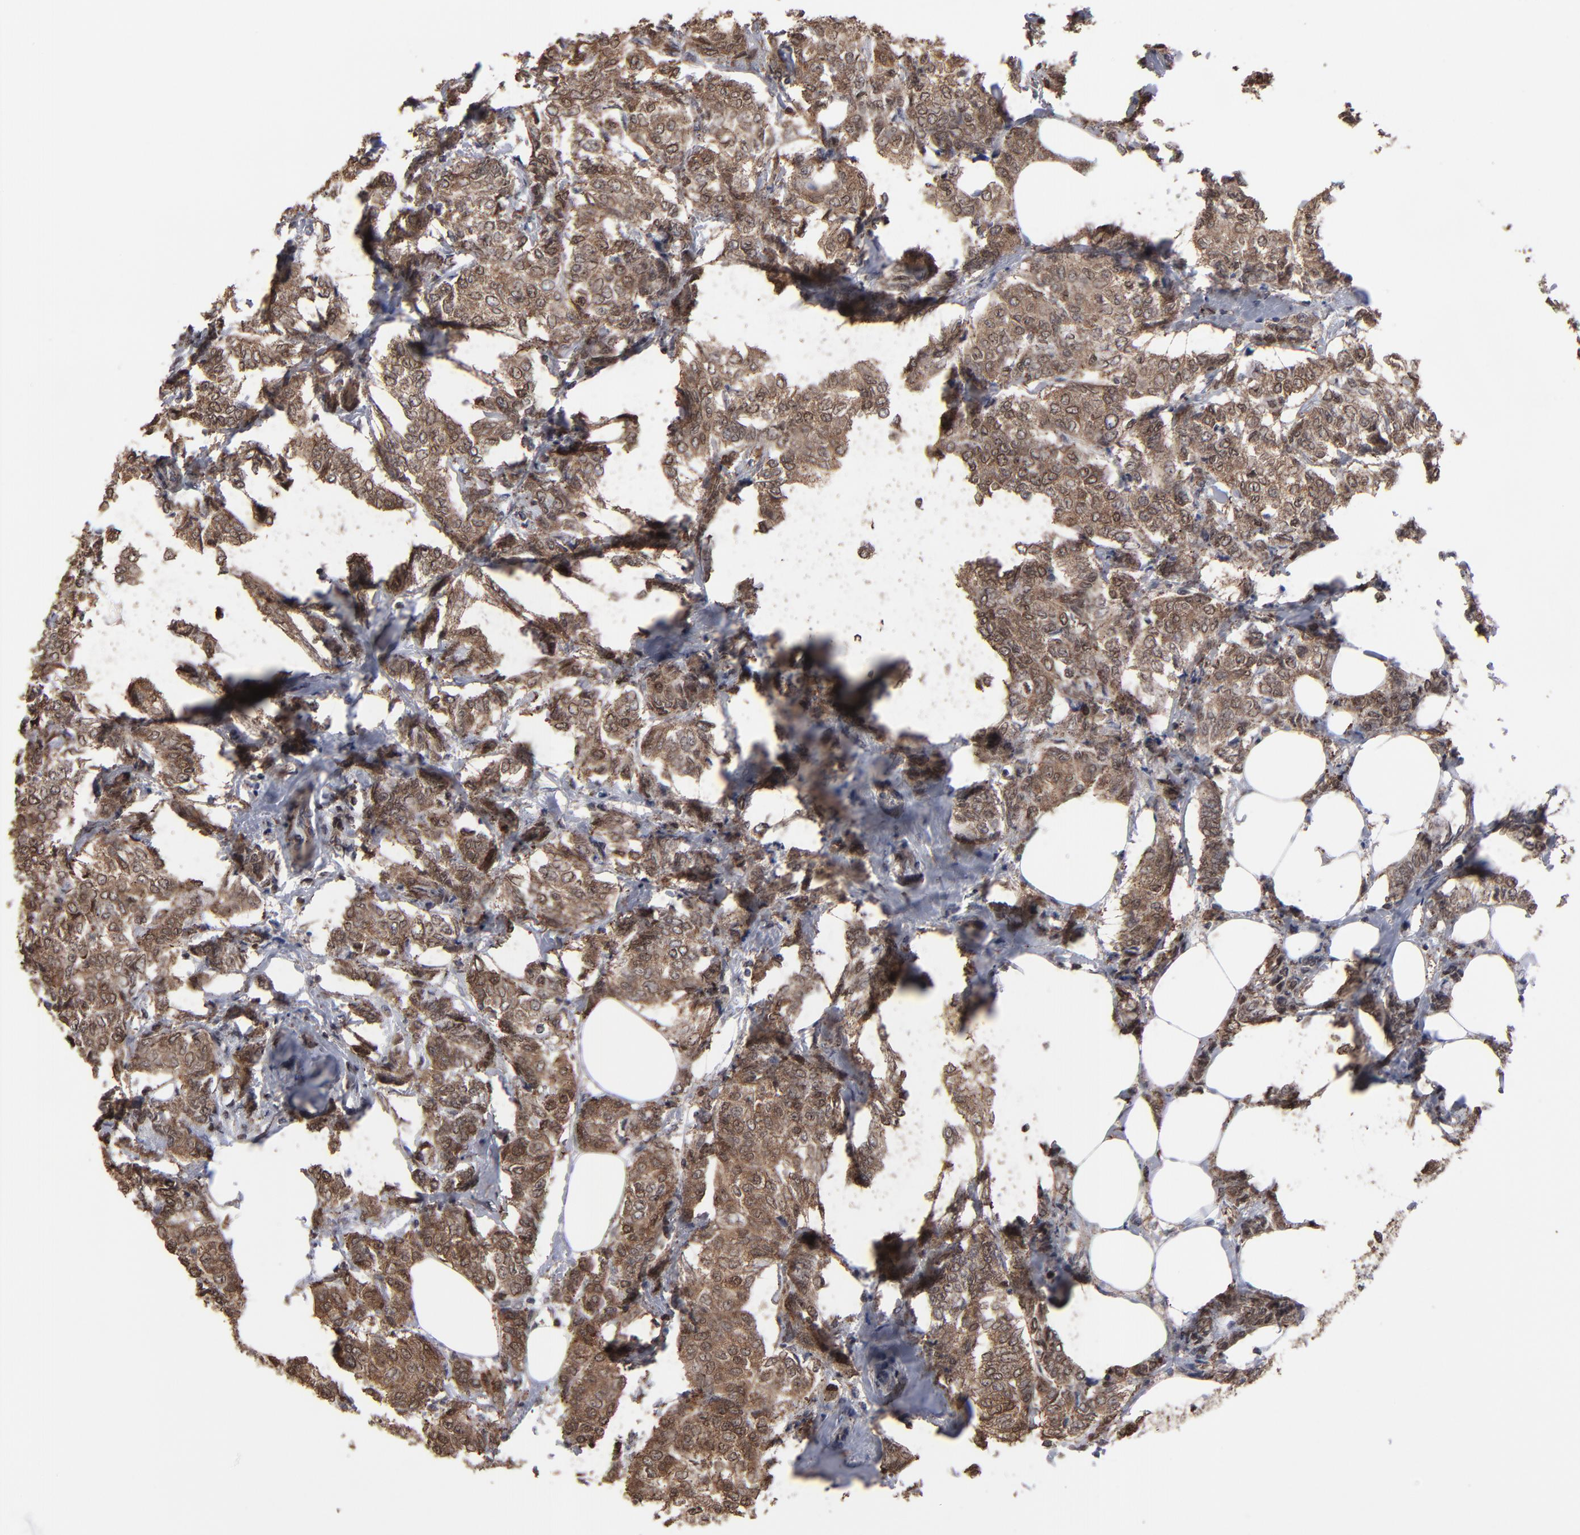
{"staining": {"intensity": "strong", "quantity": ">75%", "location": "cytoplasmic/membranous,nuclear"}, "tissue": "breast cancer", "cell_type": "Tumor cells", "image_type": "cancer", "snomed": [{"axis": "morphology", "description": "Lobular carcinoma"}, {"axis": "topography", "description": "Breast"}], "caption": "High-power microscopy captured an immunohistochemistry image of breast lobular carcinoma, revealing strong cytoplasmic/membranous and nuclear staining in approximately >75% of tumor cells.", "gene": "KIAA2026", "patient": {"sex": "female", "age": 60}}